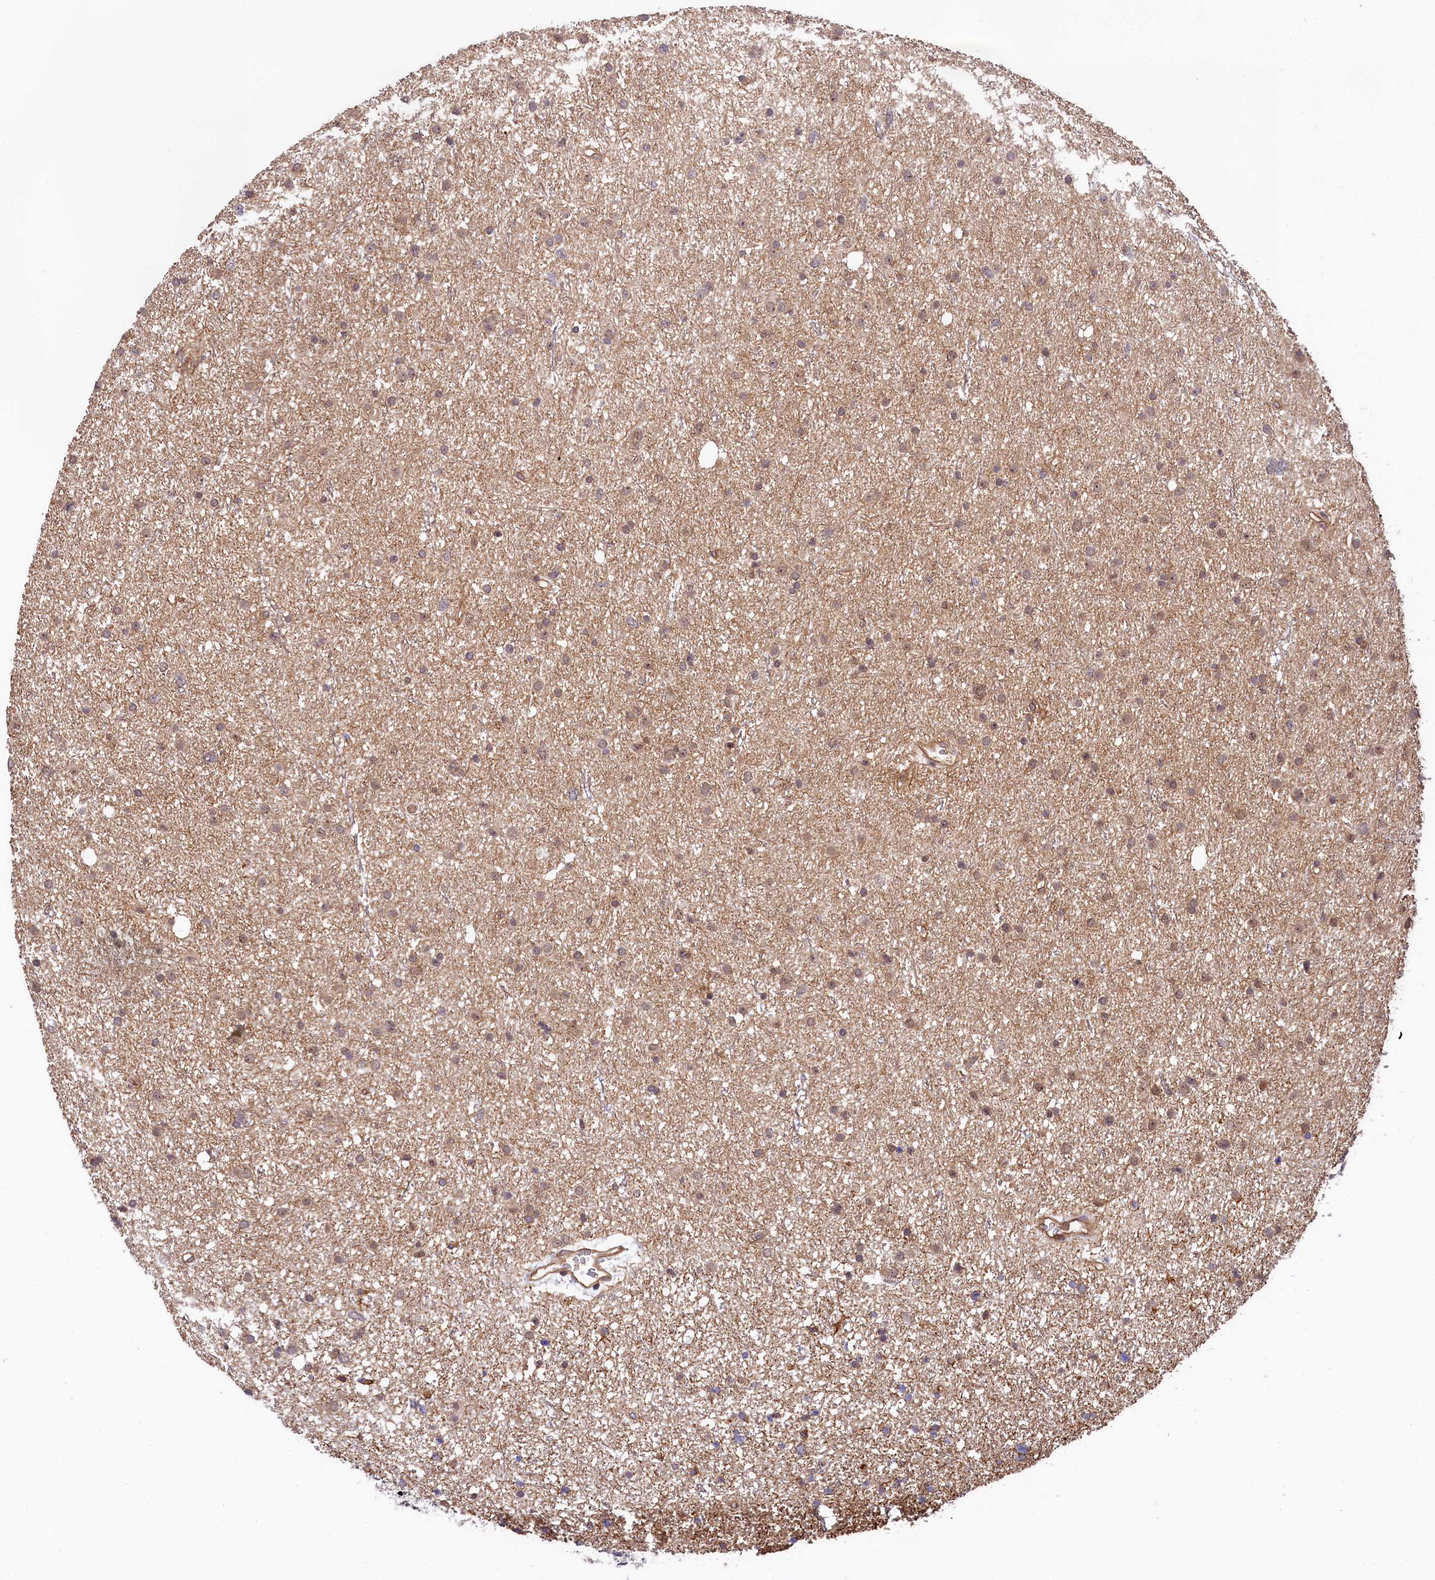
{"staining": {"intensity": "weak", "quantity": "25%-75%", "location": "cytoplasmic/membranous"}, "tissue": "glioma", "cell_type": "Tumor cells", "image_type": "cancer", "snomed": [{"axis": "morphology", "description": "Glioma, malignant, Low grade"}, {"axis": "topography", "description": "Cerebral cortex"}], "caption": "Tumor cells show low levels of weak cytoplasmic/membranous staining in about 25%-75% of cells in low-grade glioma (malignant).", "gene": "ARL14EP", "patient": {"sex": "female", "age": 39}}